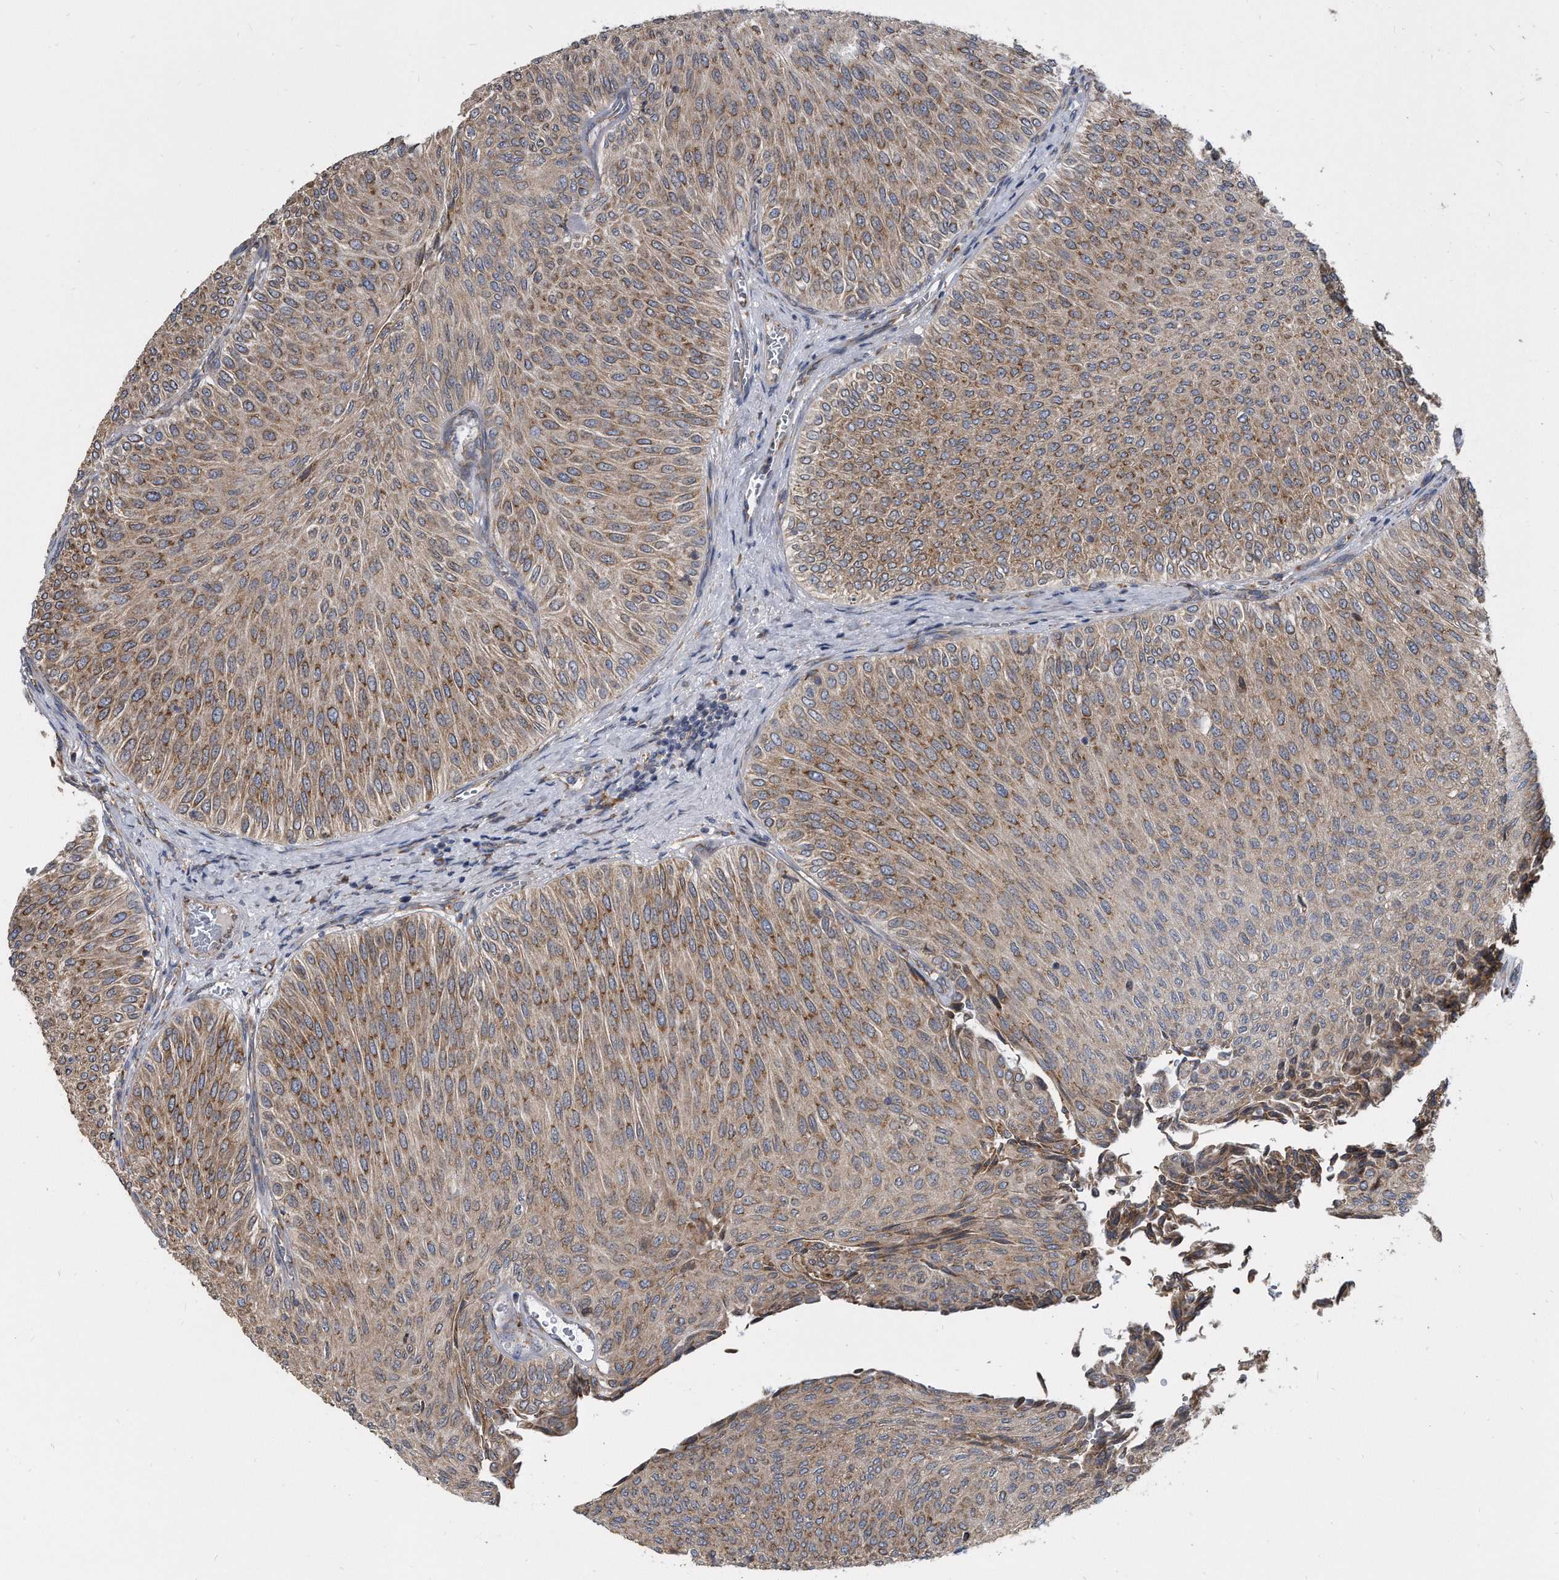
{"staining": {"intensity": "moderate", "quantity": ">75%", "location": "cytoplasmic/membranous"}, "tissue": "urothelial cancer", "cell_type": "Tumor cells", "image_type": "cancer", "snomed": [{"axis": "morphology", "description": "Urothelial carcinoma, Low grade"}, {"axis": "topography", "description": "Urinary bladder"}], "caption": "IHC staining of urothelial carcinoma (low-grade), which displays medium levels of moderate cytoplasmic/membranous expression in about >75% of tumor cells indicating moderate cytoplasmic/membranous protein expression. The staining was performed using DAB (brown) for protein detection and nuclei were counterstained in hematoxylin (blue).", "gene": "CCDC47", "patient": {"sex": "male", "age": 78}}